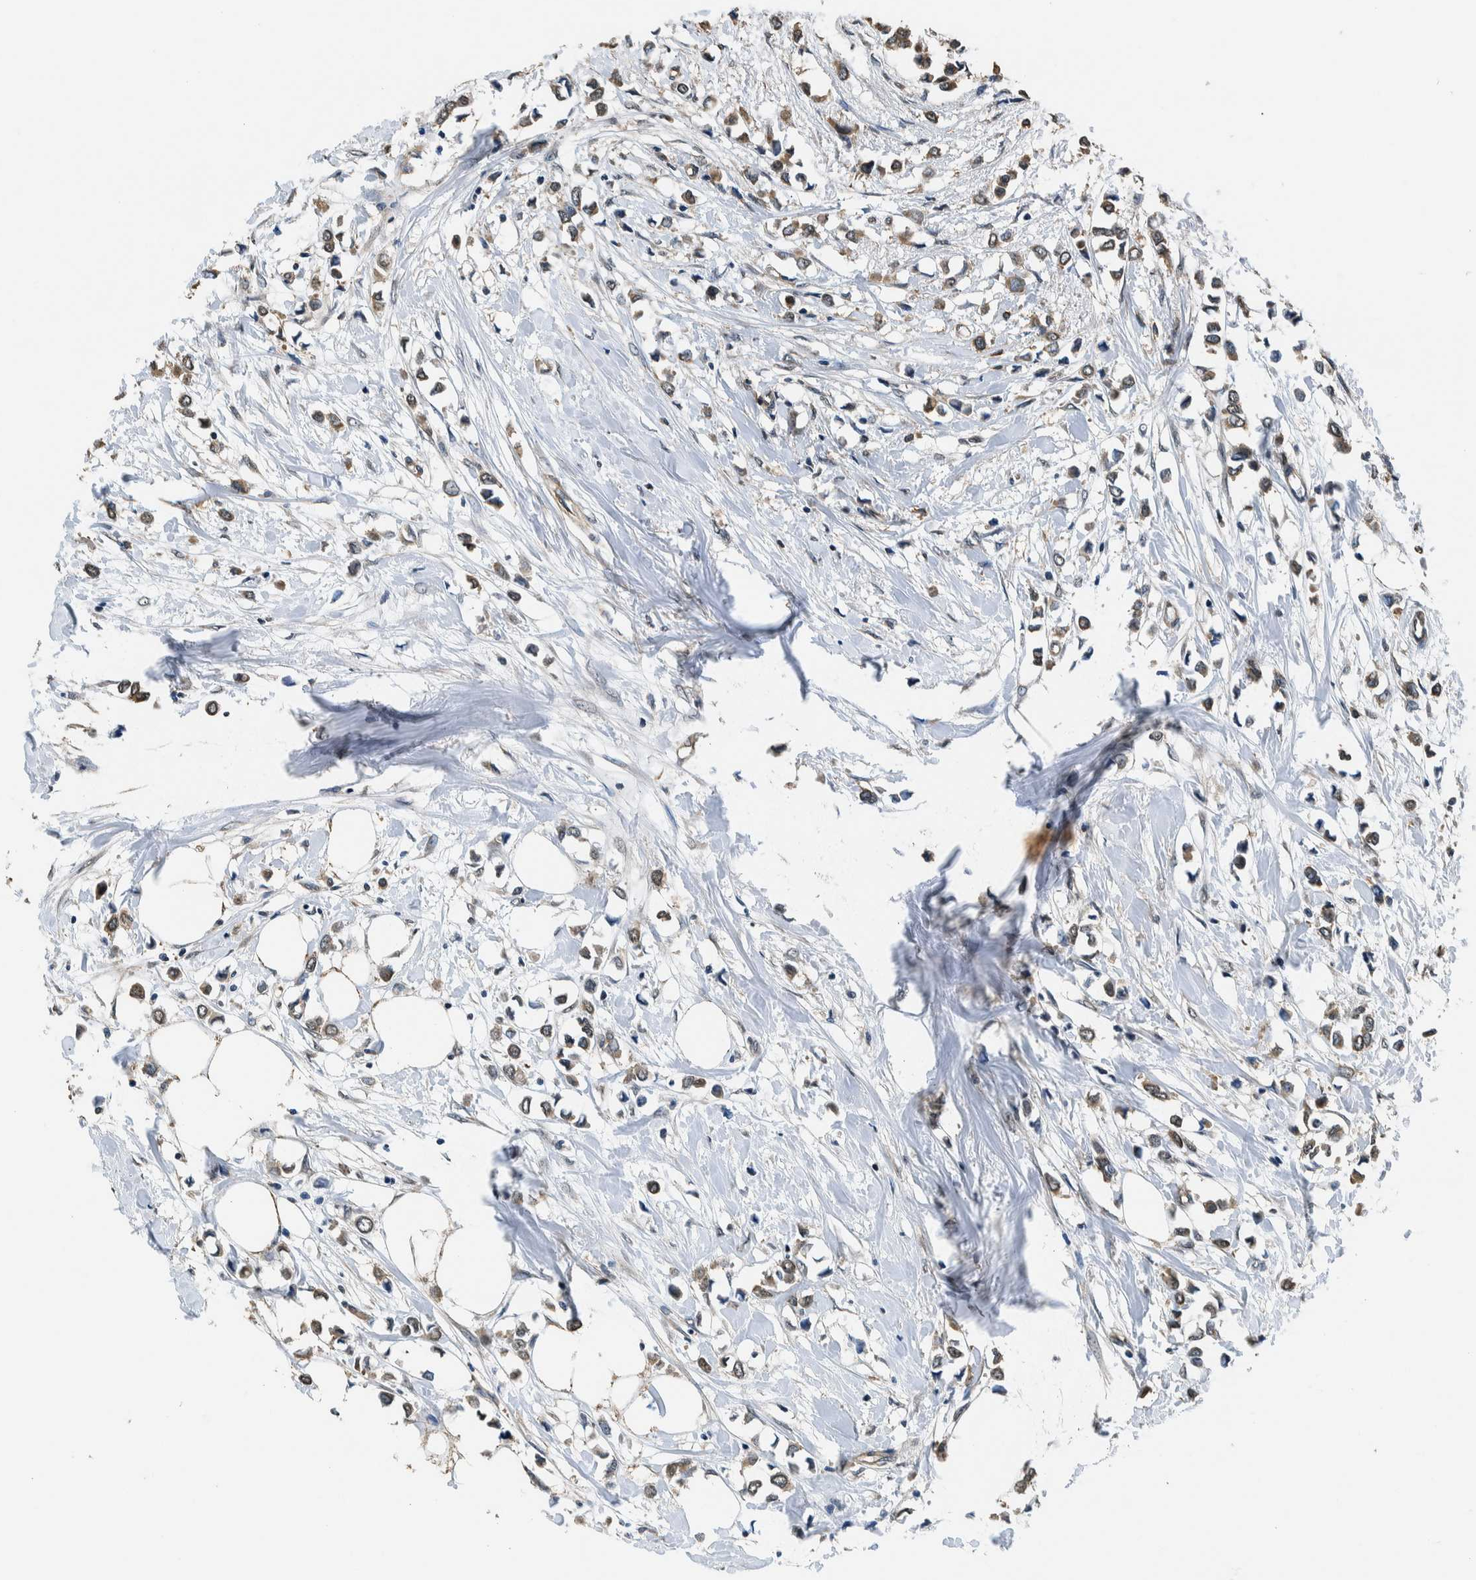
{"staining": {"intensity": "moderate", "quantity": ">75%", "location": "cytoplasmic/membranous"}, "tissue": "breast cancer", "cell_type": "Tumor cells", "image_type": "cancer", "snomed": [{"axis": "morphology", "description": "Lobular carcinoma"}, {"axis": "topography", "description": "Breast"}], "caption": "Moderate cytoplasmic/membranous expression is present in approximately >75% of tumor cells in breast lobular carcinoma.", "gene": "NIBAN2", "patient": {"sex": "female", "age": 51}}